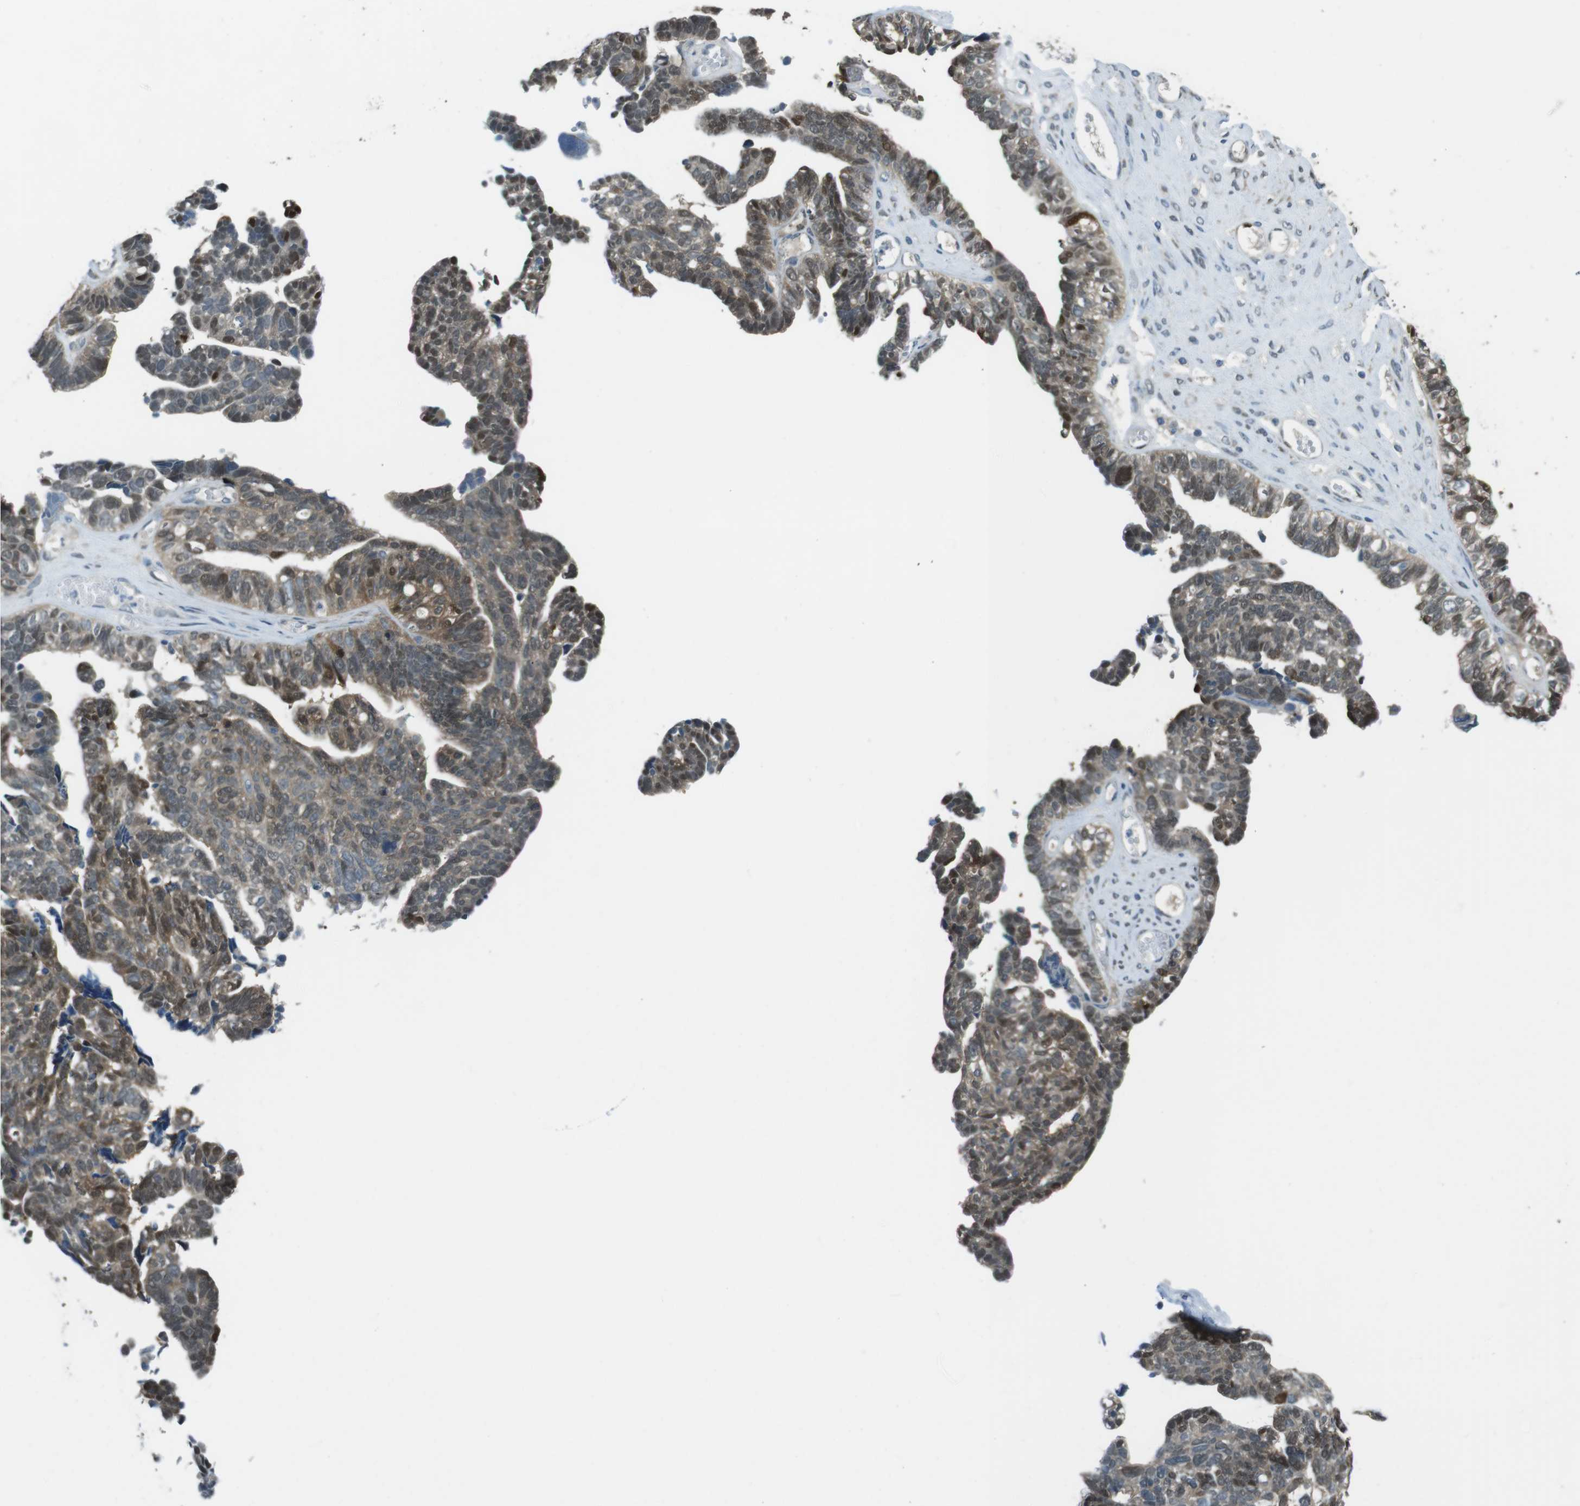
{"staining": {"intensity": "moderate", "quantity": "25%-75%", "location": "cytoplasmic/membranous"}, "tissue": "ovarian cancer", "cell_type": "Tumor cells", "image_type": "cancer", "snomed": [{"axis": "morphology", "description": "Cystadenocarcinoma, serous, NOS"}, {"axis": "topography", "description": "Ovary"}], "caption": "A brown stain labels moderate cytoplasmic/membranous expression of a protein in human ovarian cancer (serous cystadenocarcinoma) tumor cells.", "gene": "MFAP3", "patient": {"sex": "female", "age": 79}}